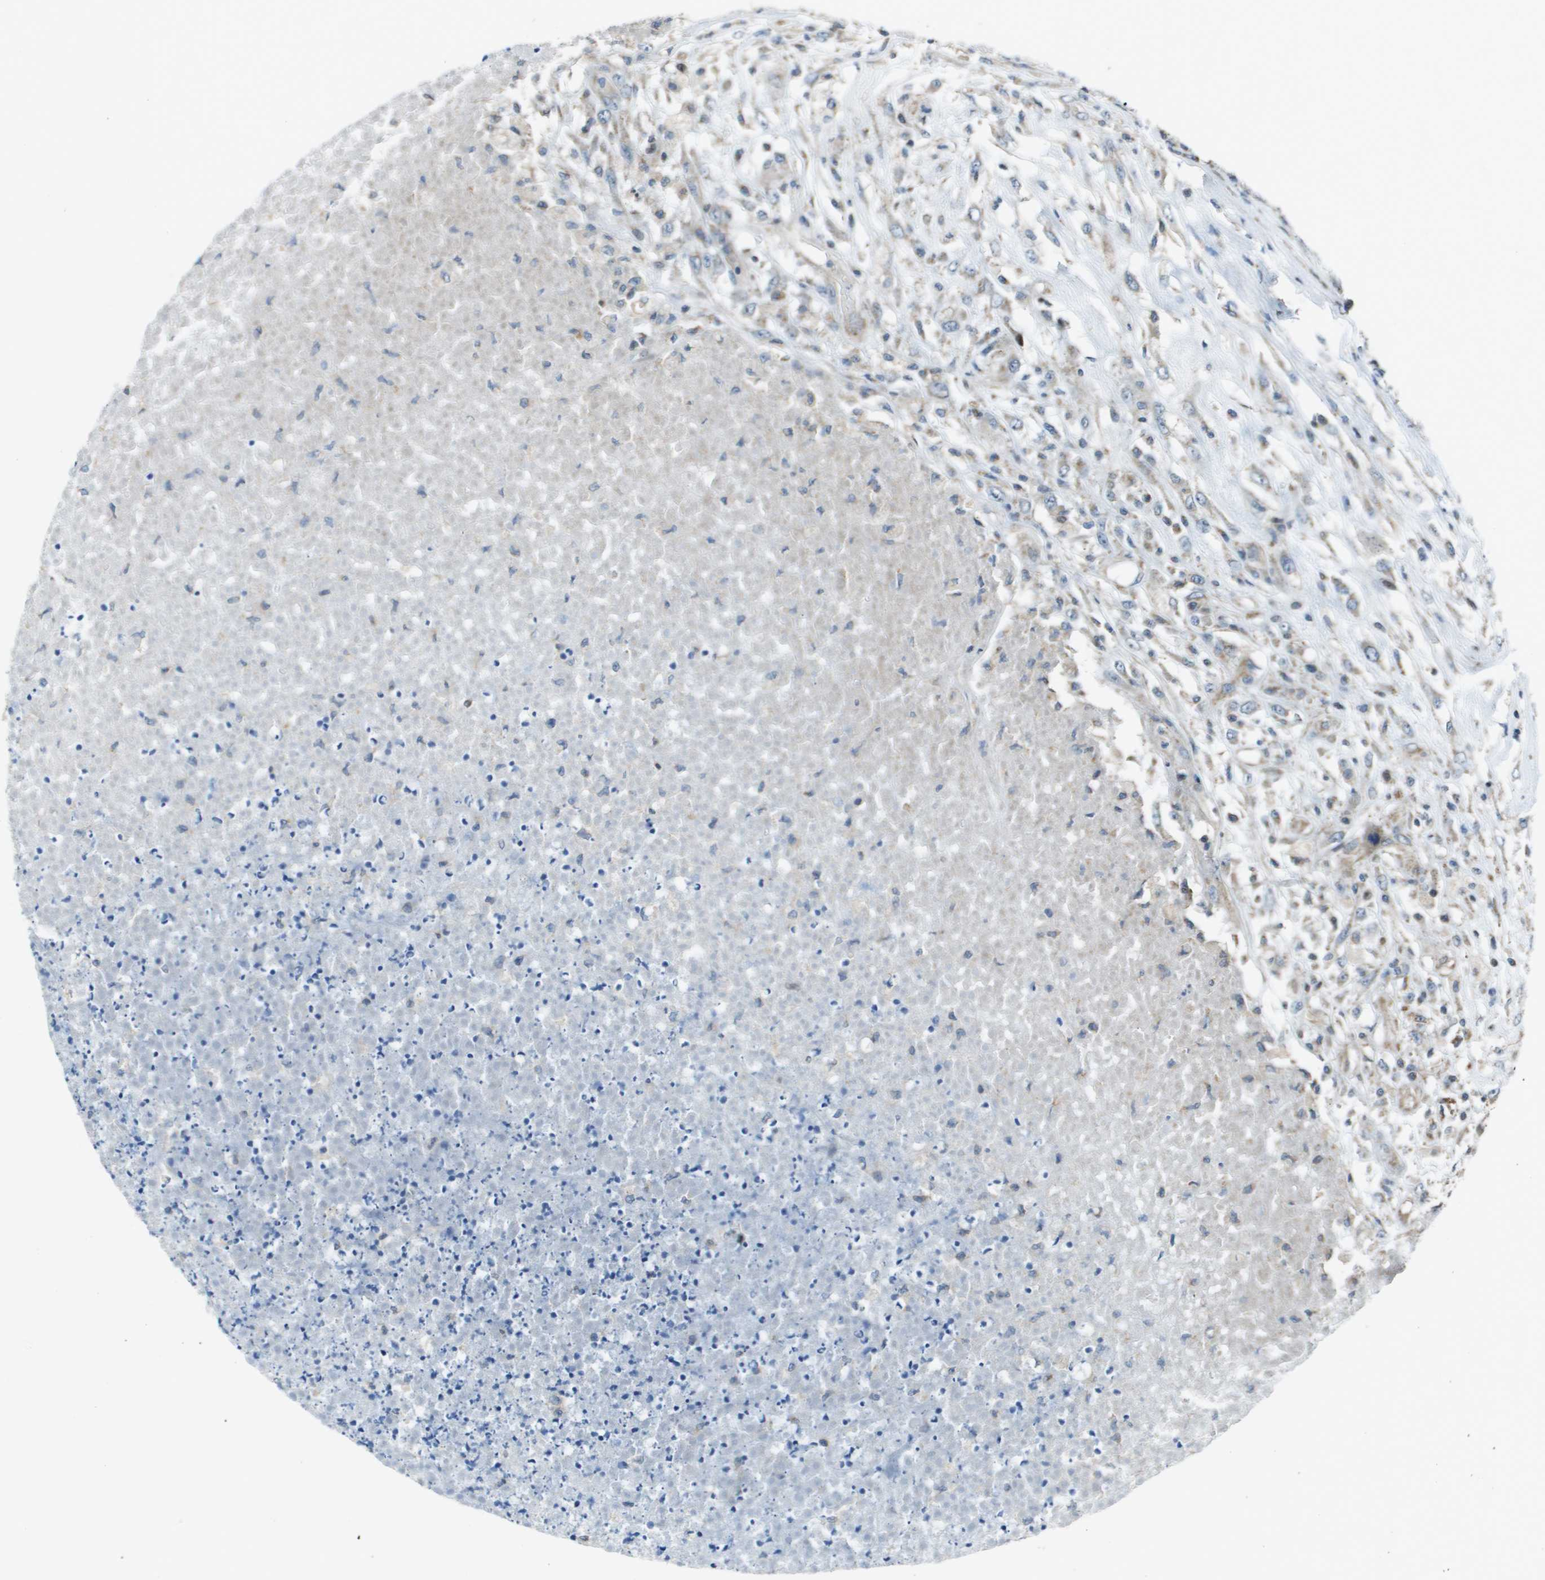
{"staining": {"intensity": "weak", "quantity": "<25%", "location": "cytoplasmic/membranous"}, "tissue": "testis cancer", "cell_type": "Tumor cells", "image_type": "cancer", "snomed": [{"axis": "morphology", "description": "Seminoma, NOS"}, {"axis": "topography", "description": "Testis"}], "caption": "Immunohistochemistry (IHC) micrograph of testis cancer (seminoma) stained for a protein (brown), which demonstrates no expression in tumor cells. (DAB immunohistochemistry with hematoxylin counter stain).", "gene": "MGAT3", "patient": {"sex": "male", "age": 59}}